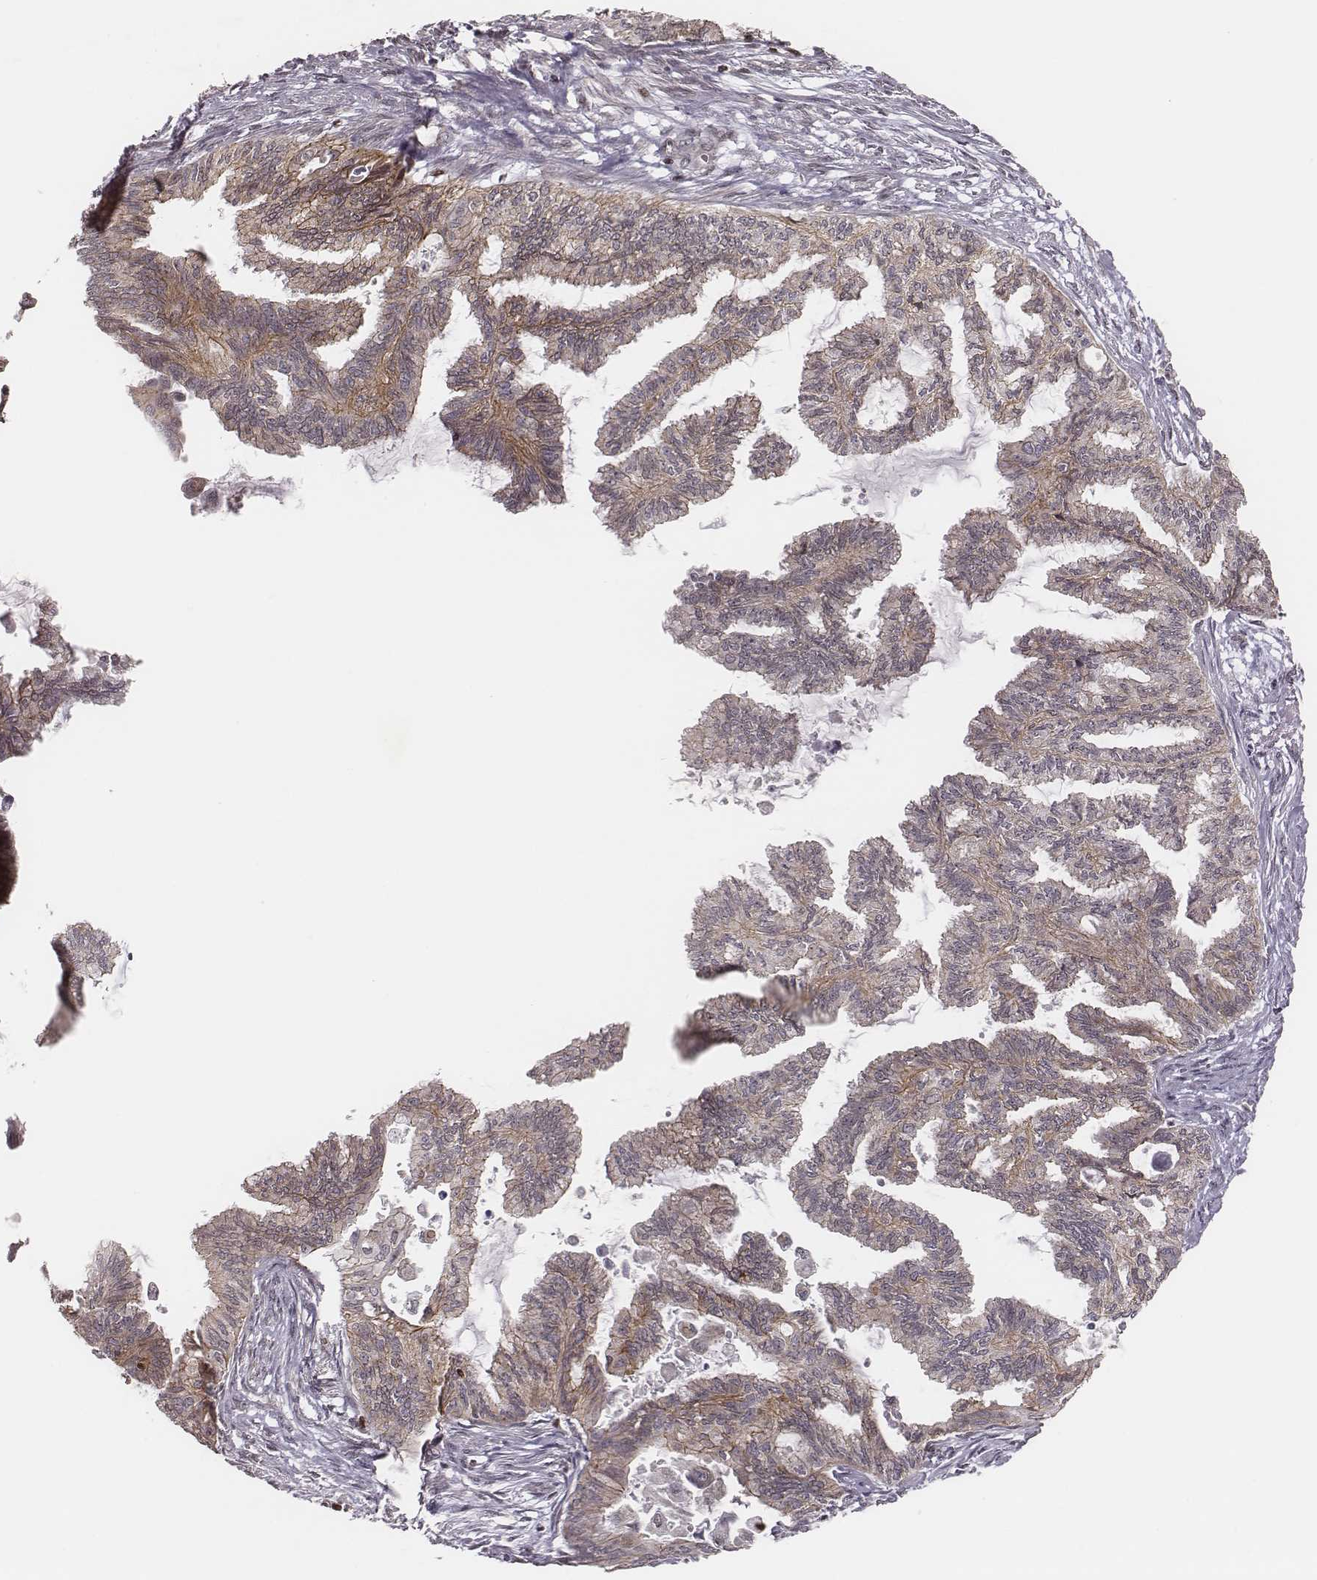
{"staining": {"intensity": "weak", "quantity": "25%-75%", "location": "cytoplasmic/membranous"}, "tissue": "endometrial cancer", "cell_type": "Tumor cells", "image_type": "cancer", "snomed": [{"axis": "morphology", "description": "Adenocarcinoma, NOS"}, {"axis": "topography", "description": "Endometrium"}], "caption": "Immunohistochemical staining of endometrial cancer displays low levels of weak cytoplasmic/membranous protein expression in about 25%-75% of tumor cells. (Brightfield microscopy of DAB IHC at high magnification).", "gene": "WDR59", "patient": {"sex": "female", "age": 86}}